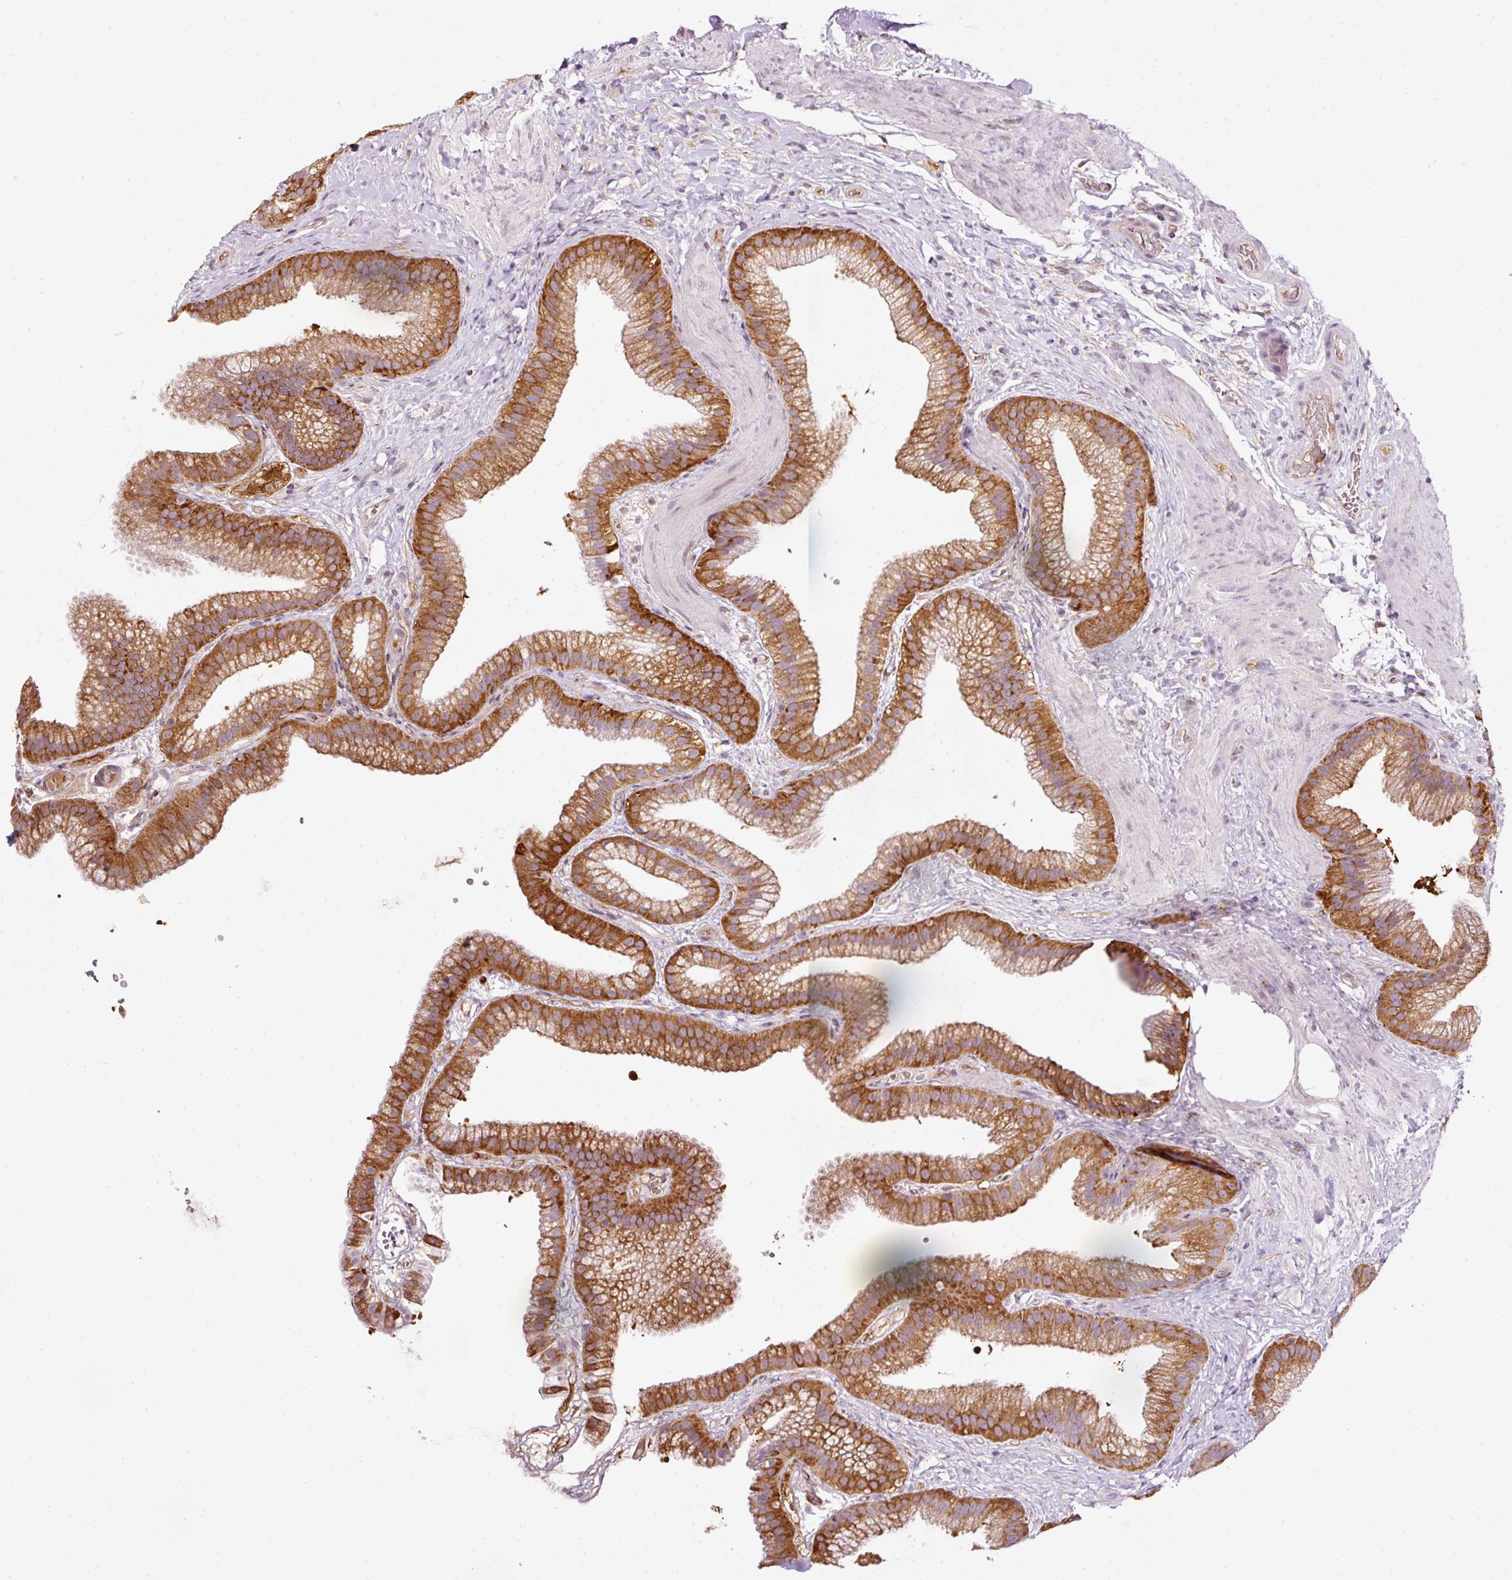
{"staining": {"intensity": "strong", "quantity": ">75%", "location": "cytoplasmic/membranous"}, "tissue": "gallbladder", "cell_type": "Glandular cells", "image_type": "normal", "snomed": [{"axis": "morphology", "description": "Normal tissue, NOS"}, {"axis": "topography", "description": "Gallbladder"}], "caption": "Brown immunohistochemical staining in benign gallbladder shows strong cytoplasmic/membranous positivity in about >75% of glandular cells.", "gene": "SCNM1", "patient": {"sex": "female", "age": 63}}